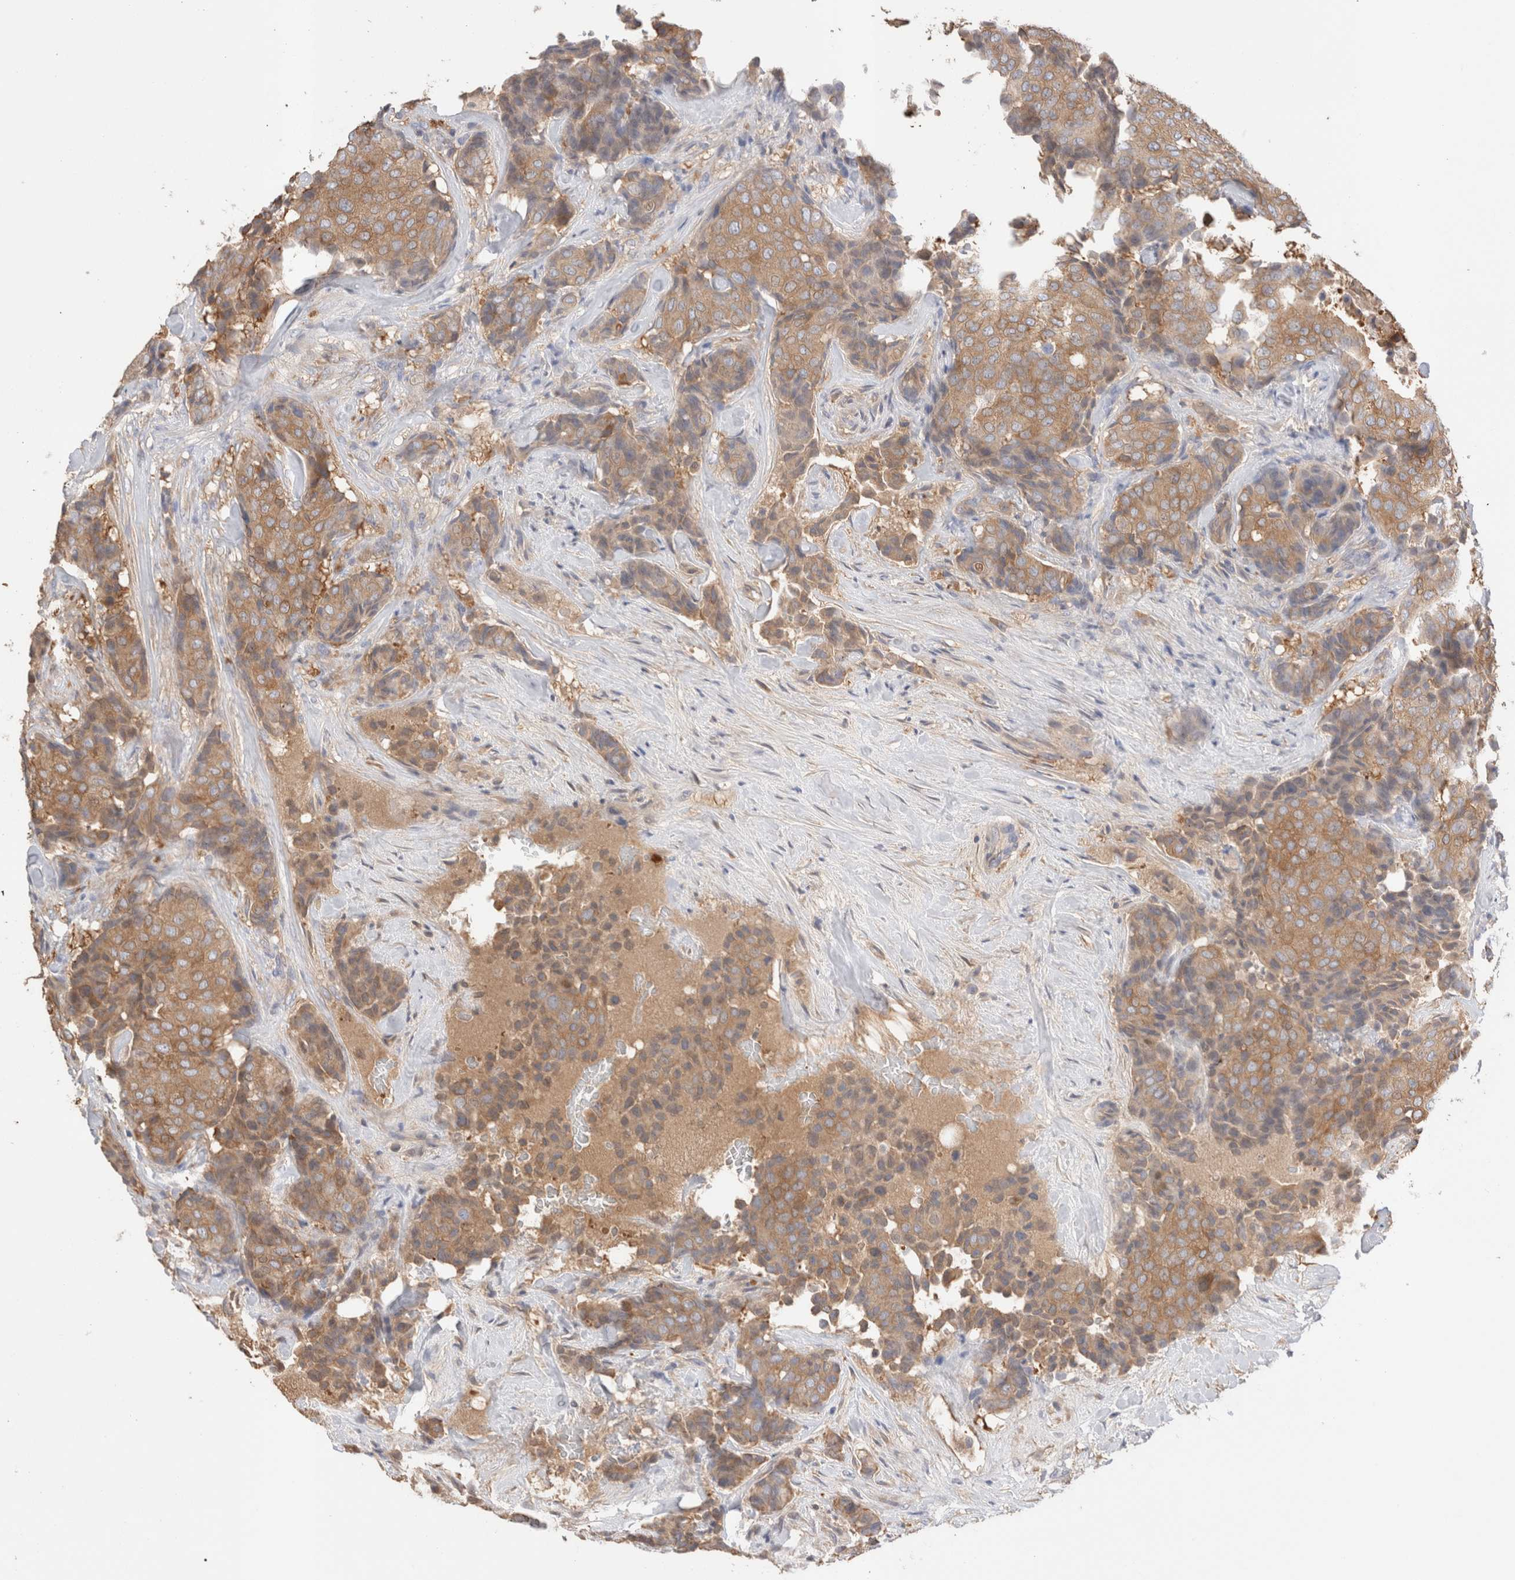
{"staining": {"intensity": "moderate", "quantity": ">75%", "location": "cytoplasmic/membranous"}, "tissue": "breast cancer", "cell_type": "Tumor cells", "image_type": "cancer", "snomed": [{"axis": "morphology", "description": "Duct carcinoma"}, {"axis": "topography", "description": "Breast"}], "caption": "Immunohistochemical staining of human breast infiltrating ductal carcinoma reveals medium levels of moderate cytoplasmic/membranous positivity in approximately >75% of tumor cells.", "gene": "CAPN2", "patient": {"sex": "female", "age": 75}}